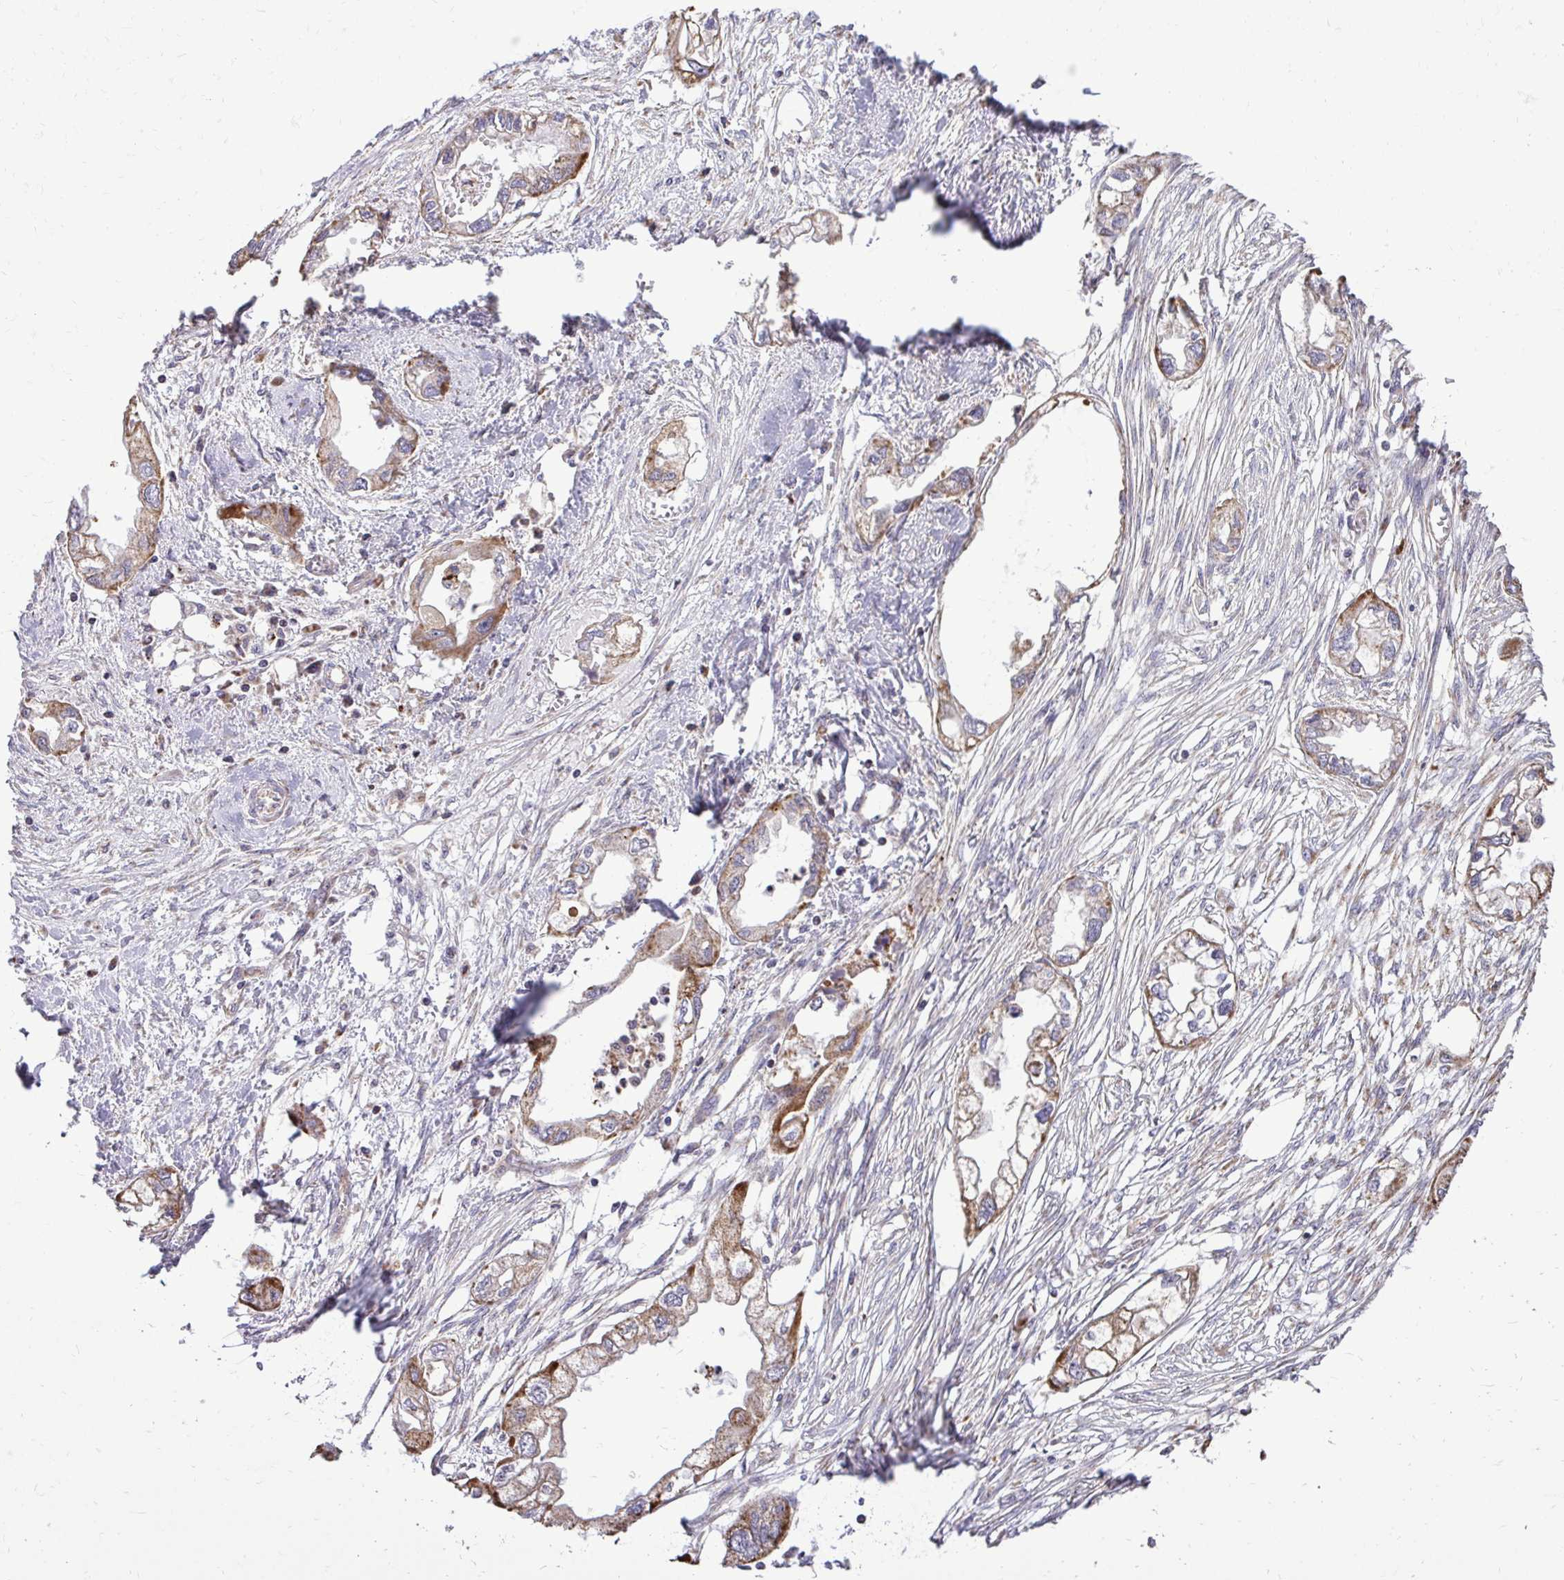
{"staining": {"intensity": "moderate", "quantity": "25%-75%", "location": "cytoplasmic/membranous"}, "tissue": "endometrial cancer", "cell_type": "Tumor cells", "image_type": "cancer", "snomed": [{"axis": "morphology", "description": "Adenocarcinoma, NOS"}, {"axis": "morphology", "description": "Adenocarcinoma, metastatic, NOS"}, {"axis": "topography", "description": "Adipose tissue"}, {"axis": "topography", "description": "Endometrium"}], "caption": "Brown immunohistochemical staining in human metastatic adenocarcinoma (endometrial) shows moderate cytoplasmic/membranous expression in approximately 25%-75% of tumor cells.", "gene": "ABCC3", "patient": {"sex": "female", "age": 67}}